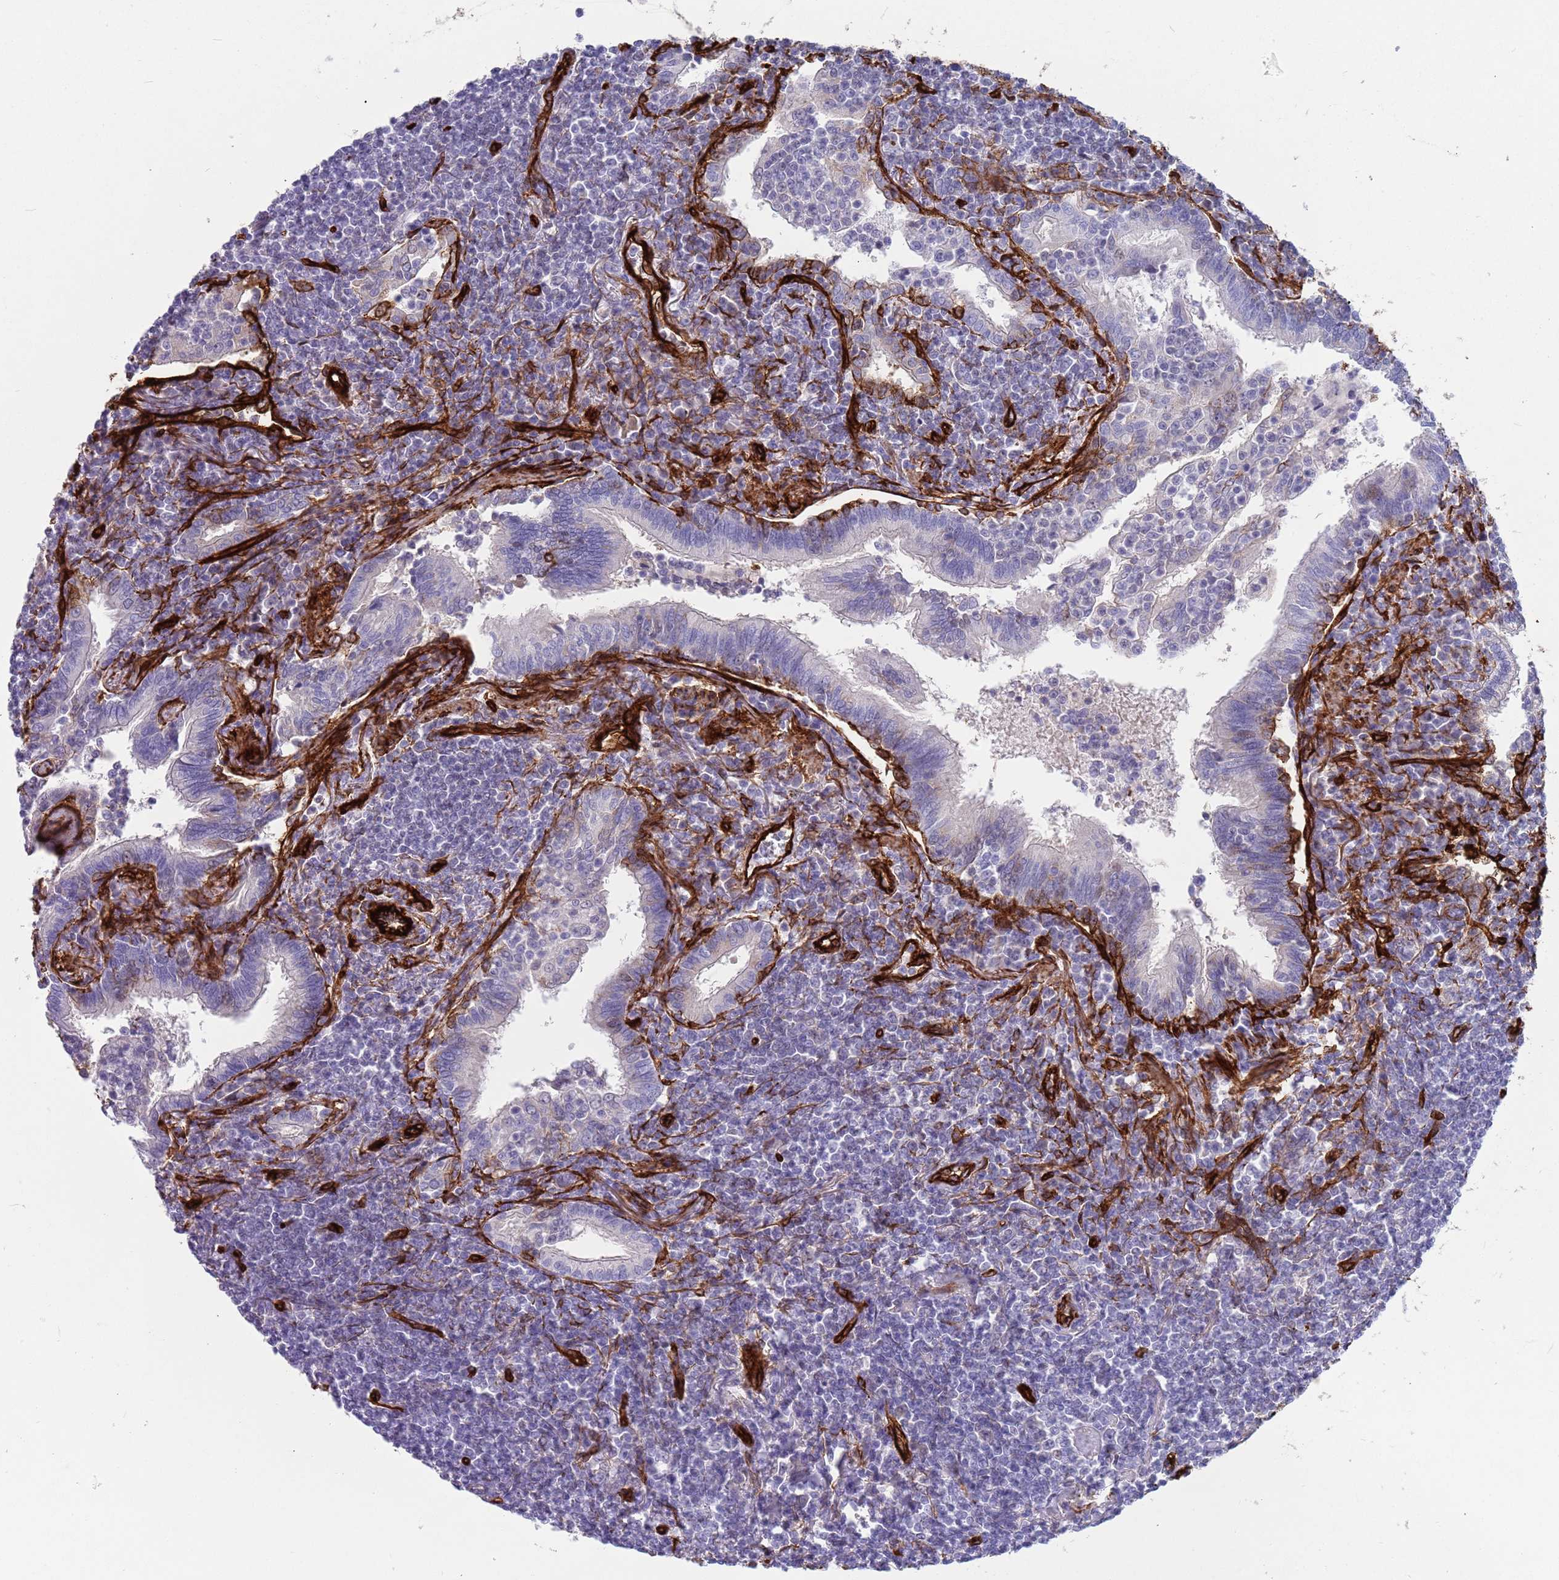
{"staining": {"intensity": "negative", "quantity": "none", "location": "none"}, "tissue": "lymphoma", "cell_type": "Tumor cells", "image_type": "cancer", "snomed": [{"axis": "morphology", "description": "Malignant lymphoma, non-Hodgkin's type, Low grade"}, {"axis": "topography", "description": "Lung"}], "caption": "Immunohistochemical staining of low-grade malignant lymphoma, non-Hodgkin's type reveals no significant positivity in tumor cells.", "gene": "CAV2", "patient": {"sex": "female", "age": 71}}